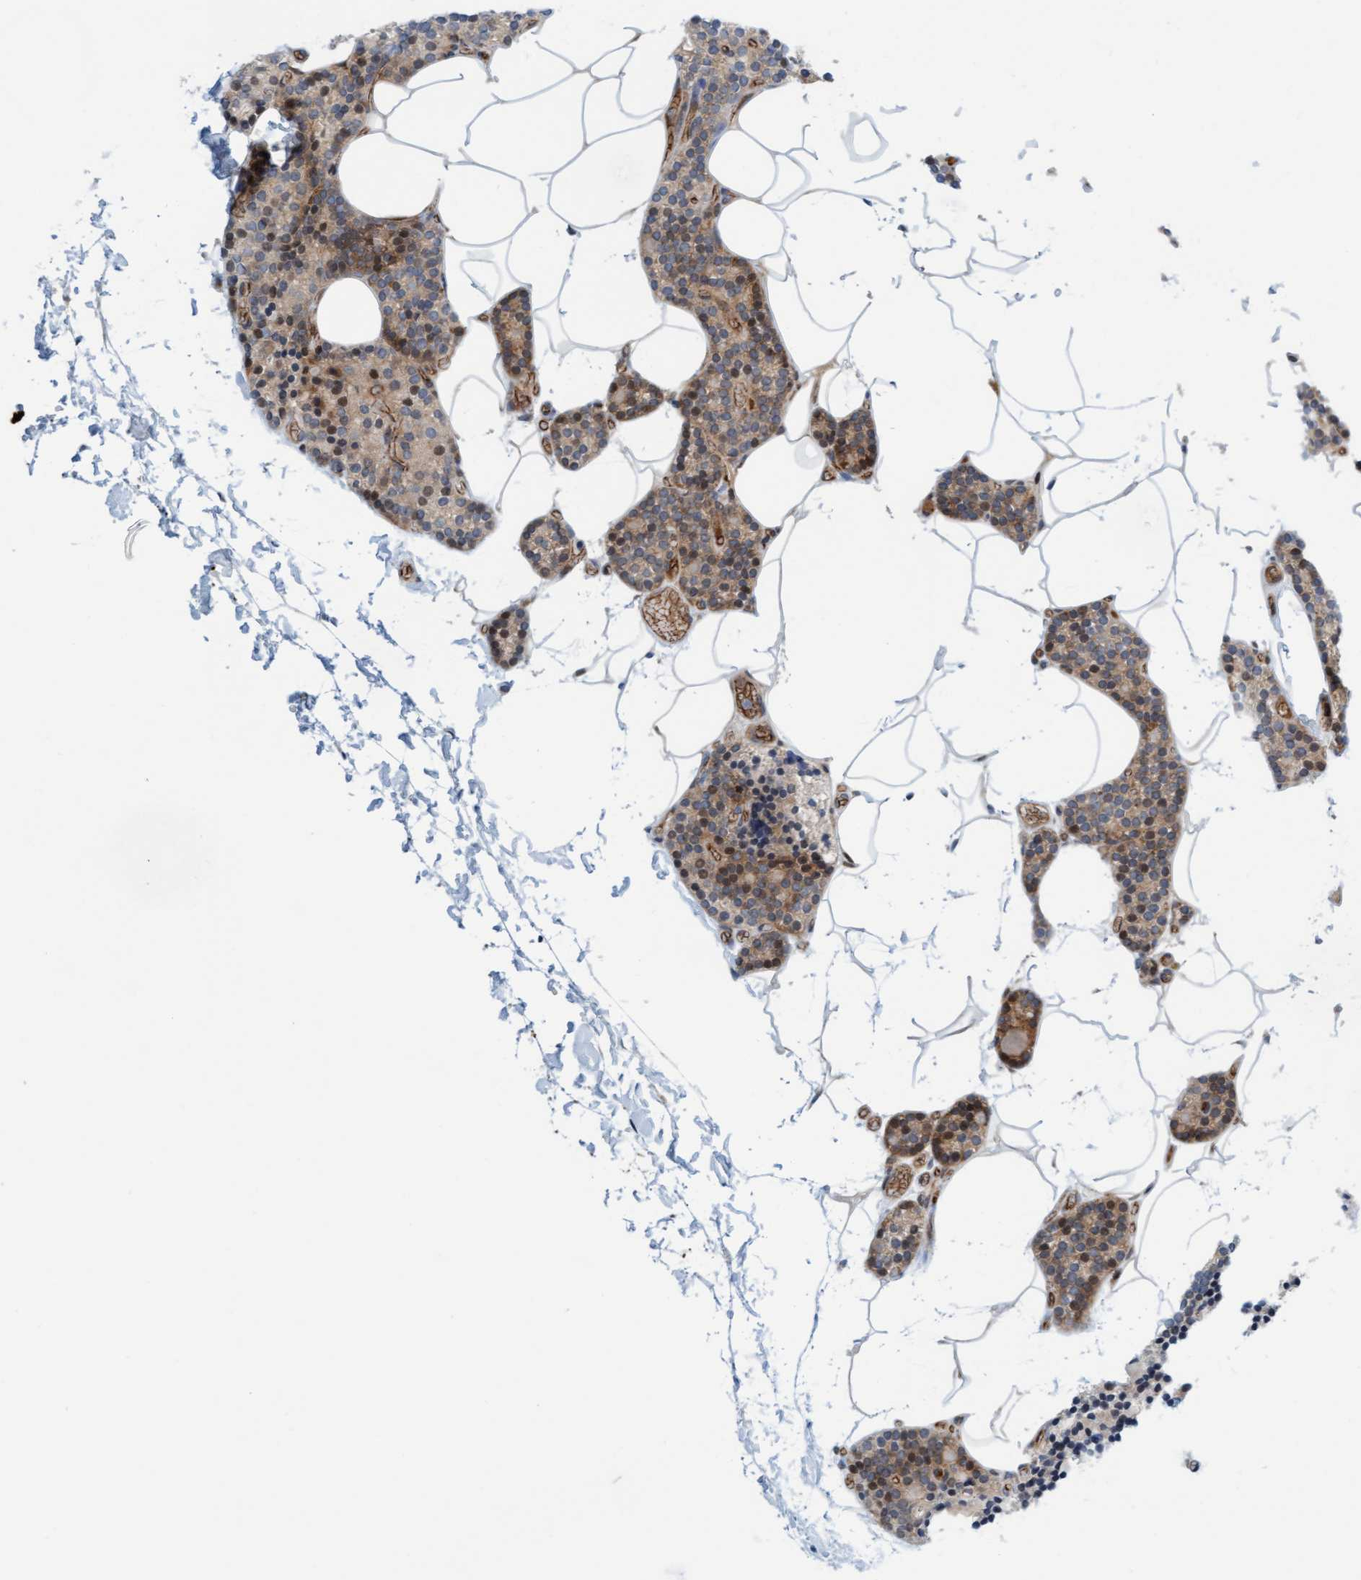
{"staining": {"intensity": "weak", "quantity": "<25%", "location": "cytoplasmic/membranous,nuclear"}, "tissue": "parathyroid gland", "cell_type": "Glandular cells", "image_type": "normal", "snomed": [{"axis": "morphology", "description": "Normal tissue, NOS"}, {"axis": "topography", "description": "Parathyroid gland"}], "caption": "Benign parathyroid gland was stained to show a protein in brown. There is no significant expression in glandular cells. (DAB (3,3'-diaminobenzidine) immunohistochemistry (IHC) visualized using brightfield microscopy, high magnification).", "gene": "EIF4EBP1", "patient": {"sex": "male", "age": 52}}